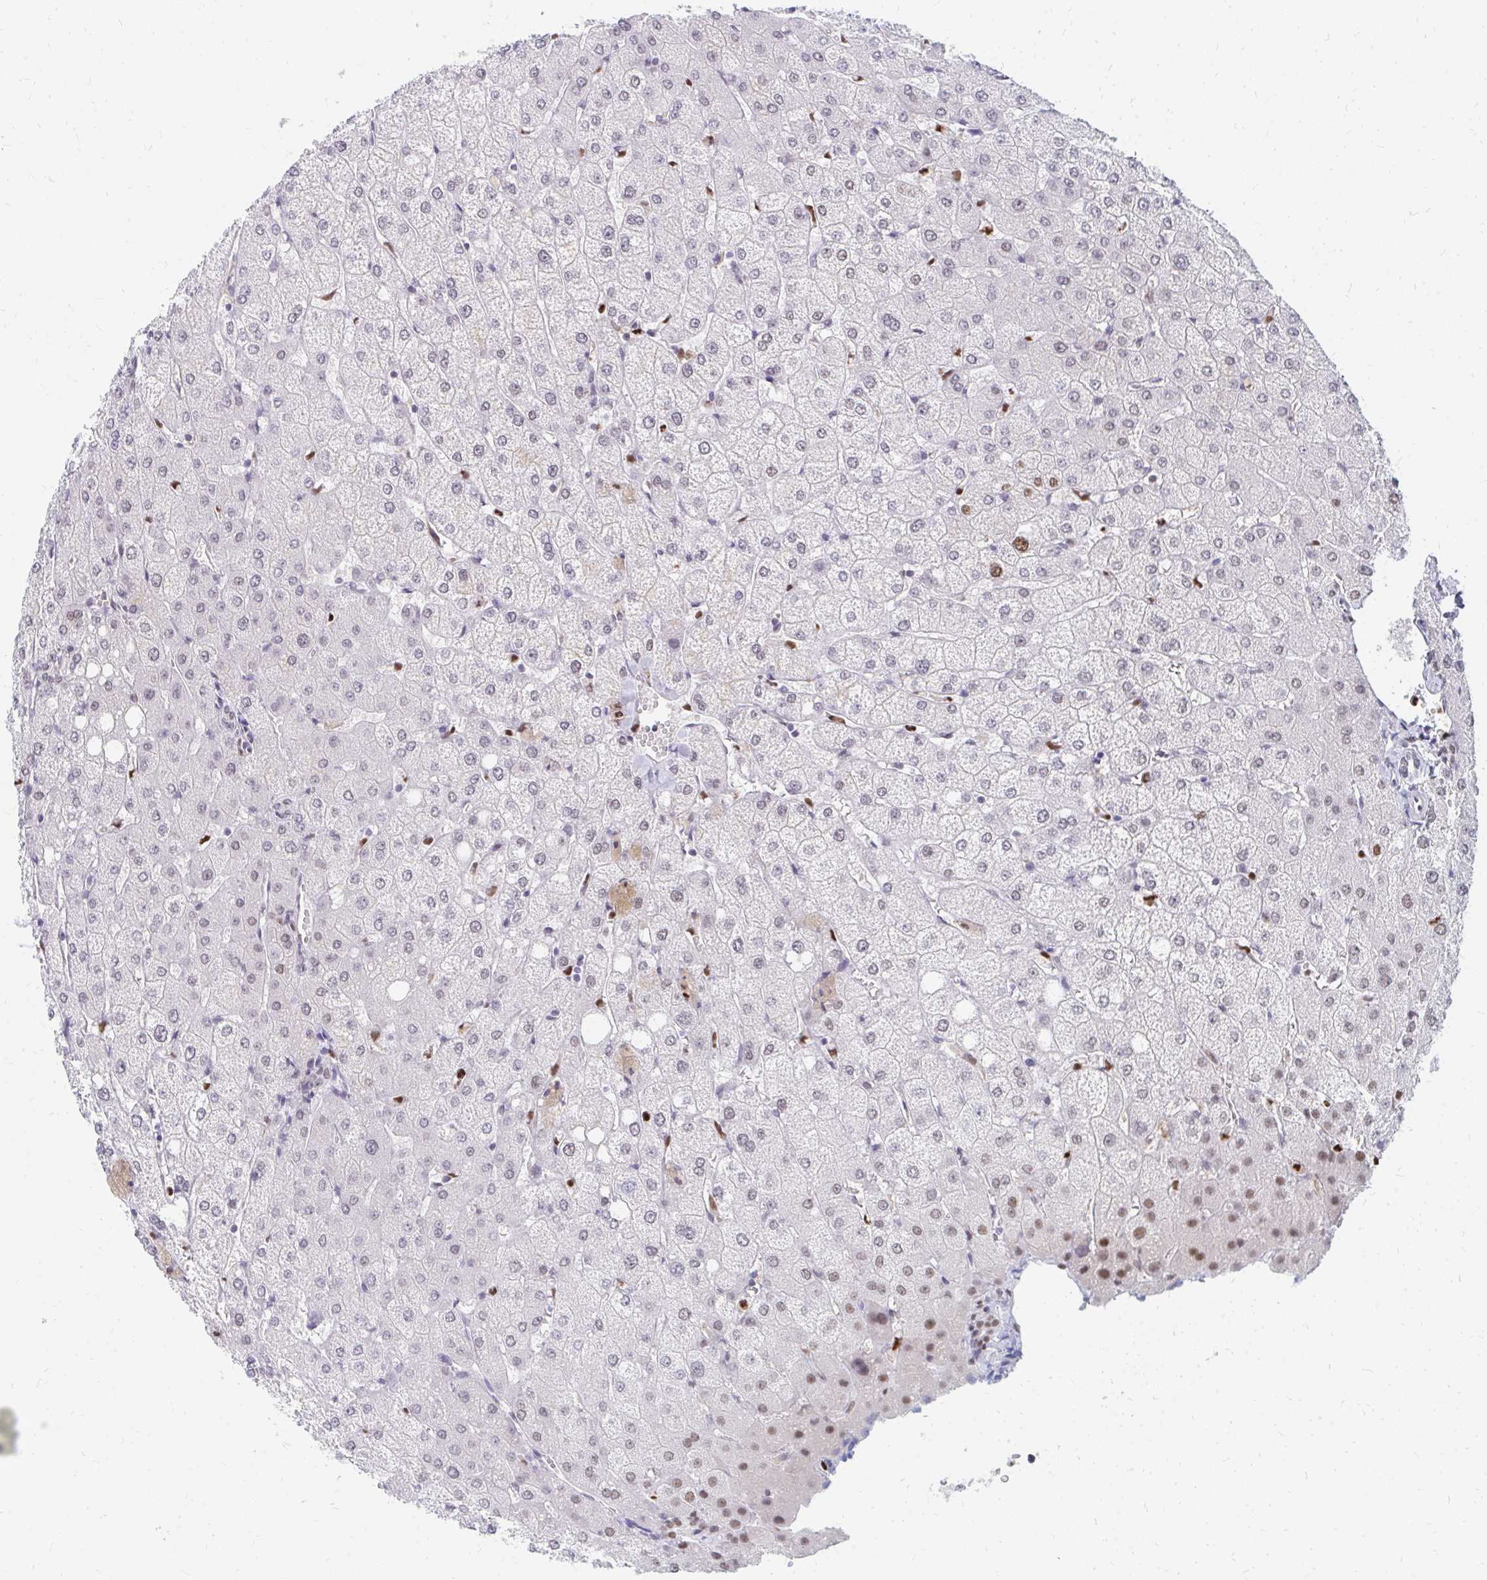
{"staining": {"intensity": "negative", "quantity": "none", "location": "none"}, "tissue": "liver", "cell_type": "Cholangiocytes", "image_type": "normal", "snomed": [{"axis": "morphology", "description": "Normal tissue, NOS"}, {"axis": "topography", "description": "Liver"}], "caption": "This is an IHC image of unremarkable liver. There is no positivity in cholangiocytes.", "gene": "PLK3", "patient": {"sex": "female", "age": 54}}